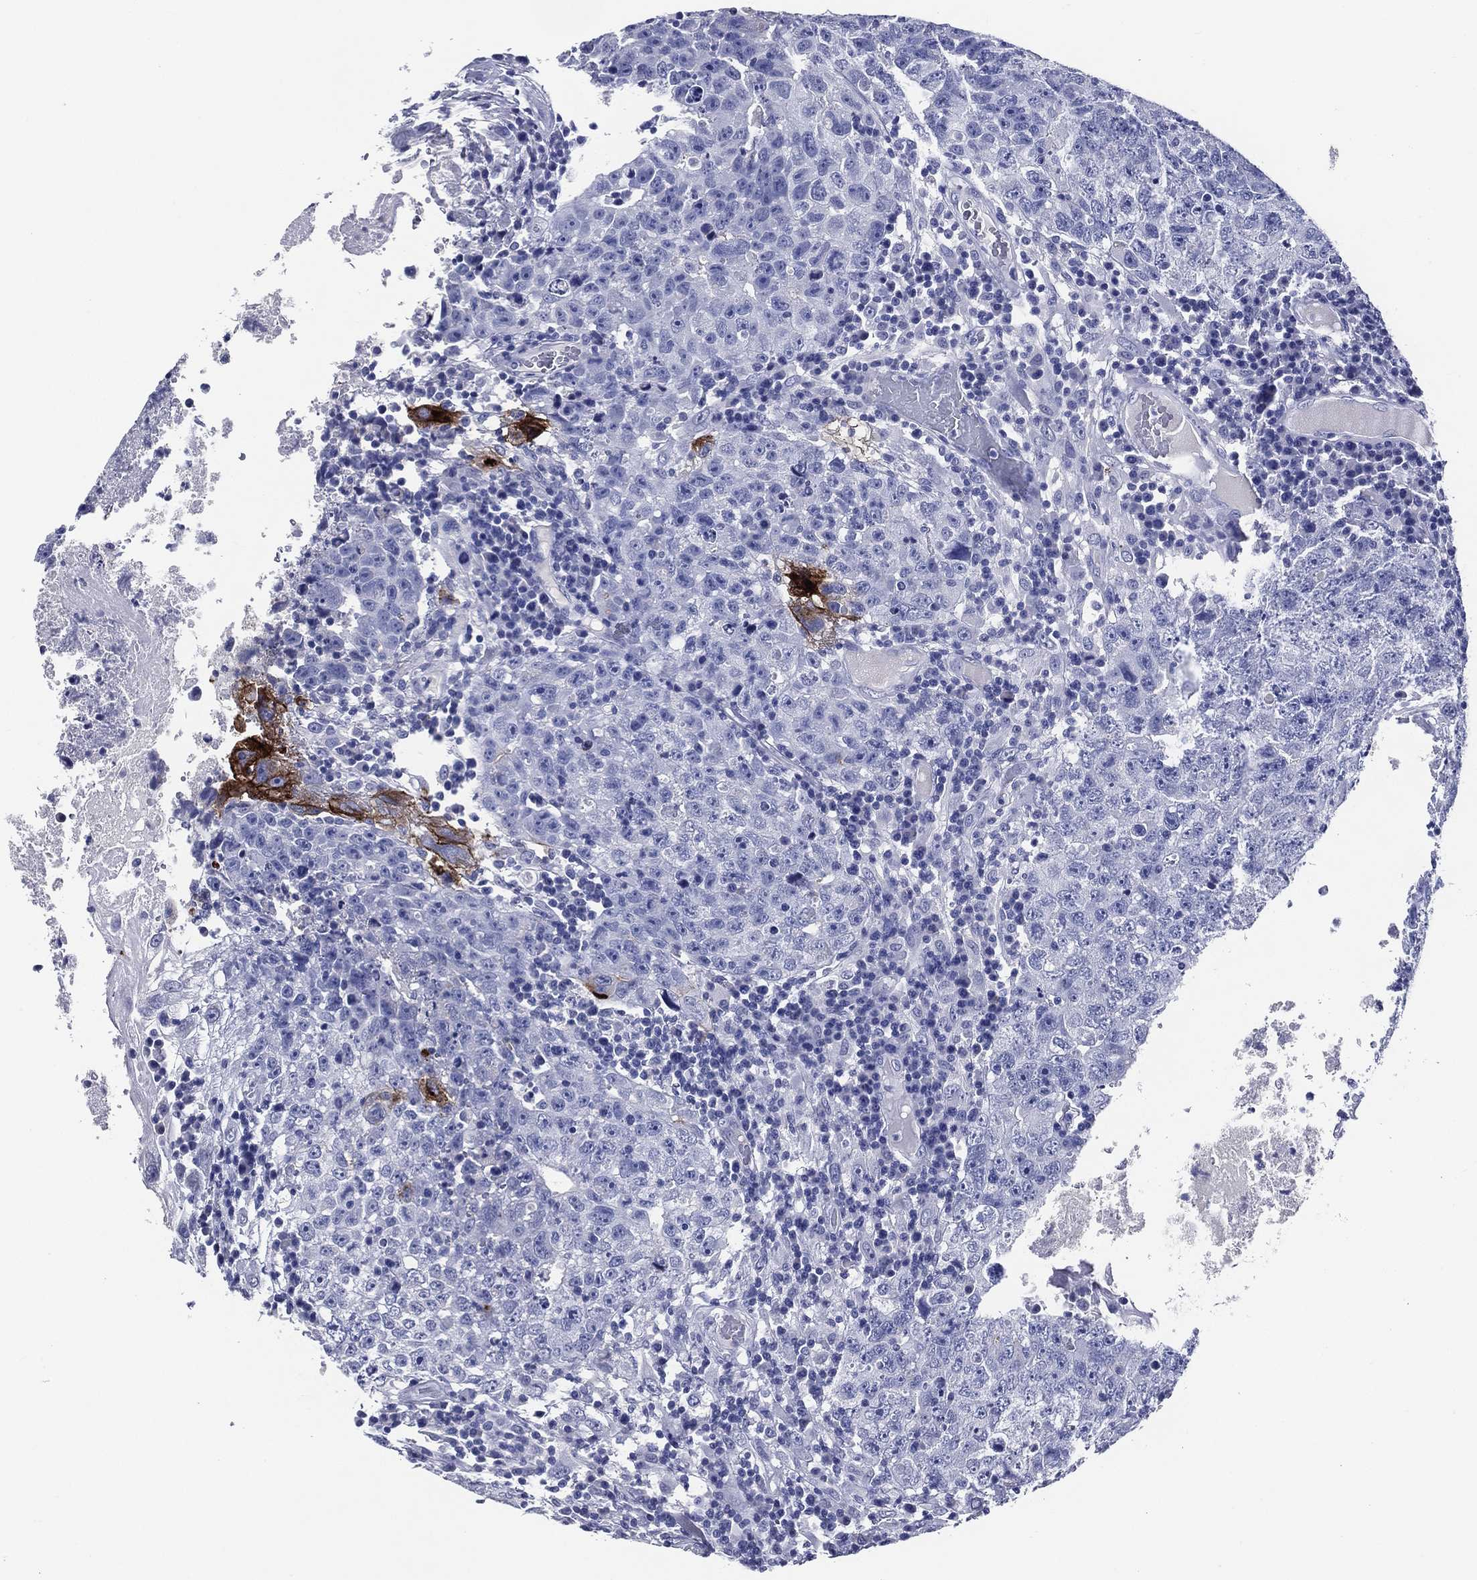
{"staining": {"intensity": "strong", "quantity": "<25%", "location": "cytoplasmic/membranous"}, "tissue": "testis cancer", "cell_type": "Tumor cells", "image_type": "cancer", "snomed": [{"axis": "morphology", "description": "Necrosis, NOS"}, {"axis": "morphology", "description": "Carcinoma, Embryonal, NOS"}, {"axis": "topography", "description": "Testis"}], "caption": "Immunohistochemistry histopathology image of embryonal carcinoma (testis) stained for a protein (brown), which displays medium levels of strong cytoplasmic/membranous expression in about <25% of tumor cells.", "gene": "ACE2", "patient": {"sex": "male", "age": 19}}